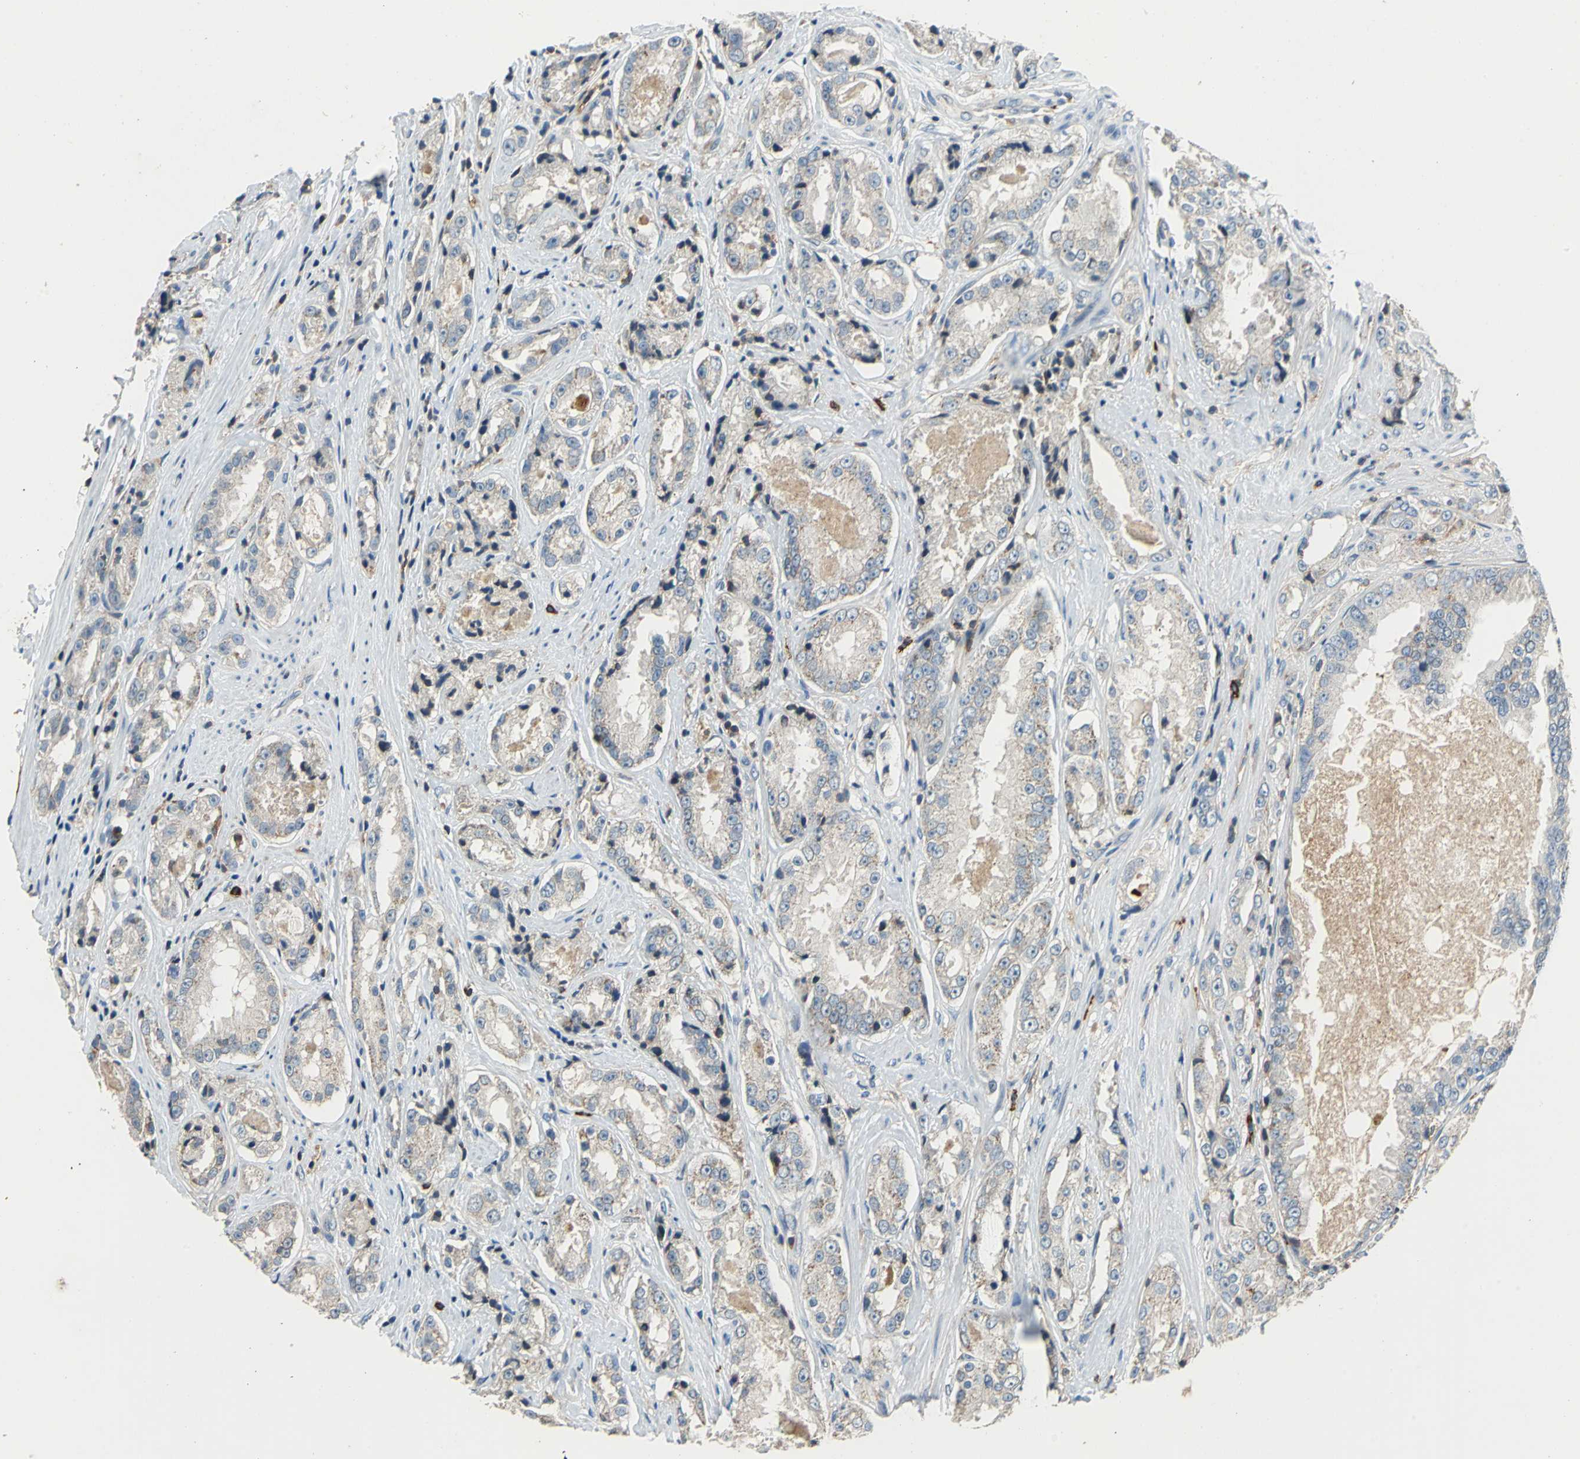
{"staining": {"intensity": "weak", "quantity": "25%-75%", "location": "cytoplasmic/membranous"}, "tissue": "prostate cancer", "cell_type": "Tumor cells", "image_type": "cancer", "snomed": [{"axis": "morphology", "description": "Adenocarcinoma, High grade"}, {"axis": "topography", "description": "Prostate"}], "caption": "IHC photomicrograph of human high-grade adenocarcinoma (prostate) stained for a protein (brown), which shows low levels of weak cytoplasmic/membranous positivity in approximately 25%-75% of tumor cells.", "gene": "SLC19A2", "patient": {"sex": "male", "age": 73}}